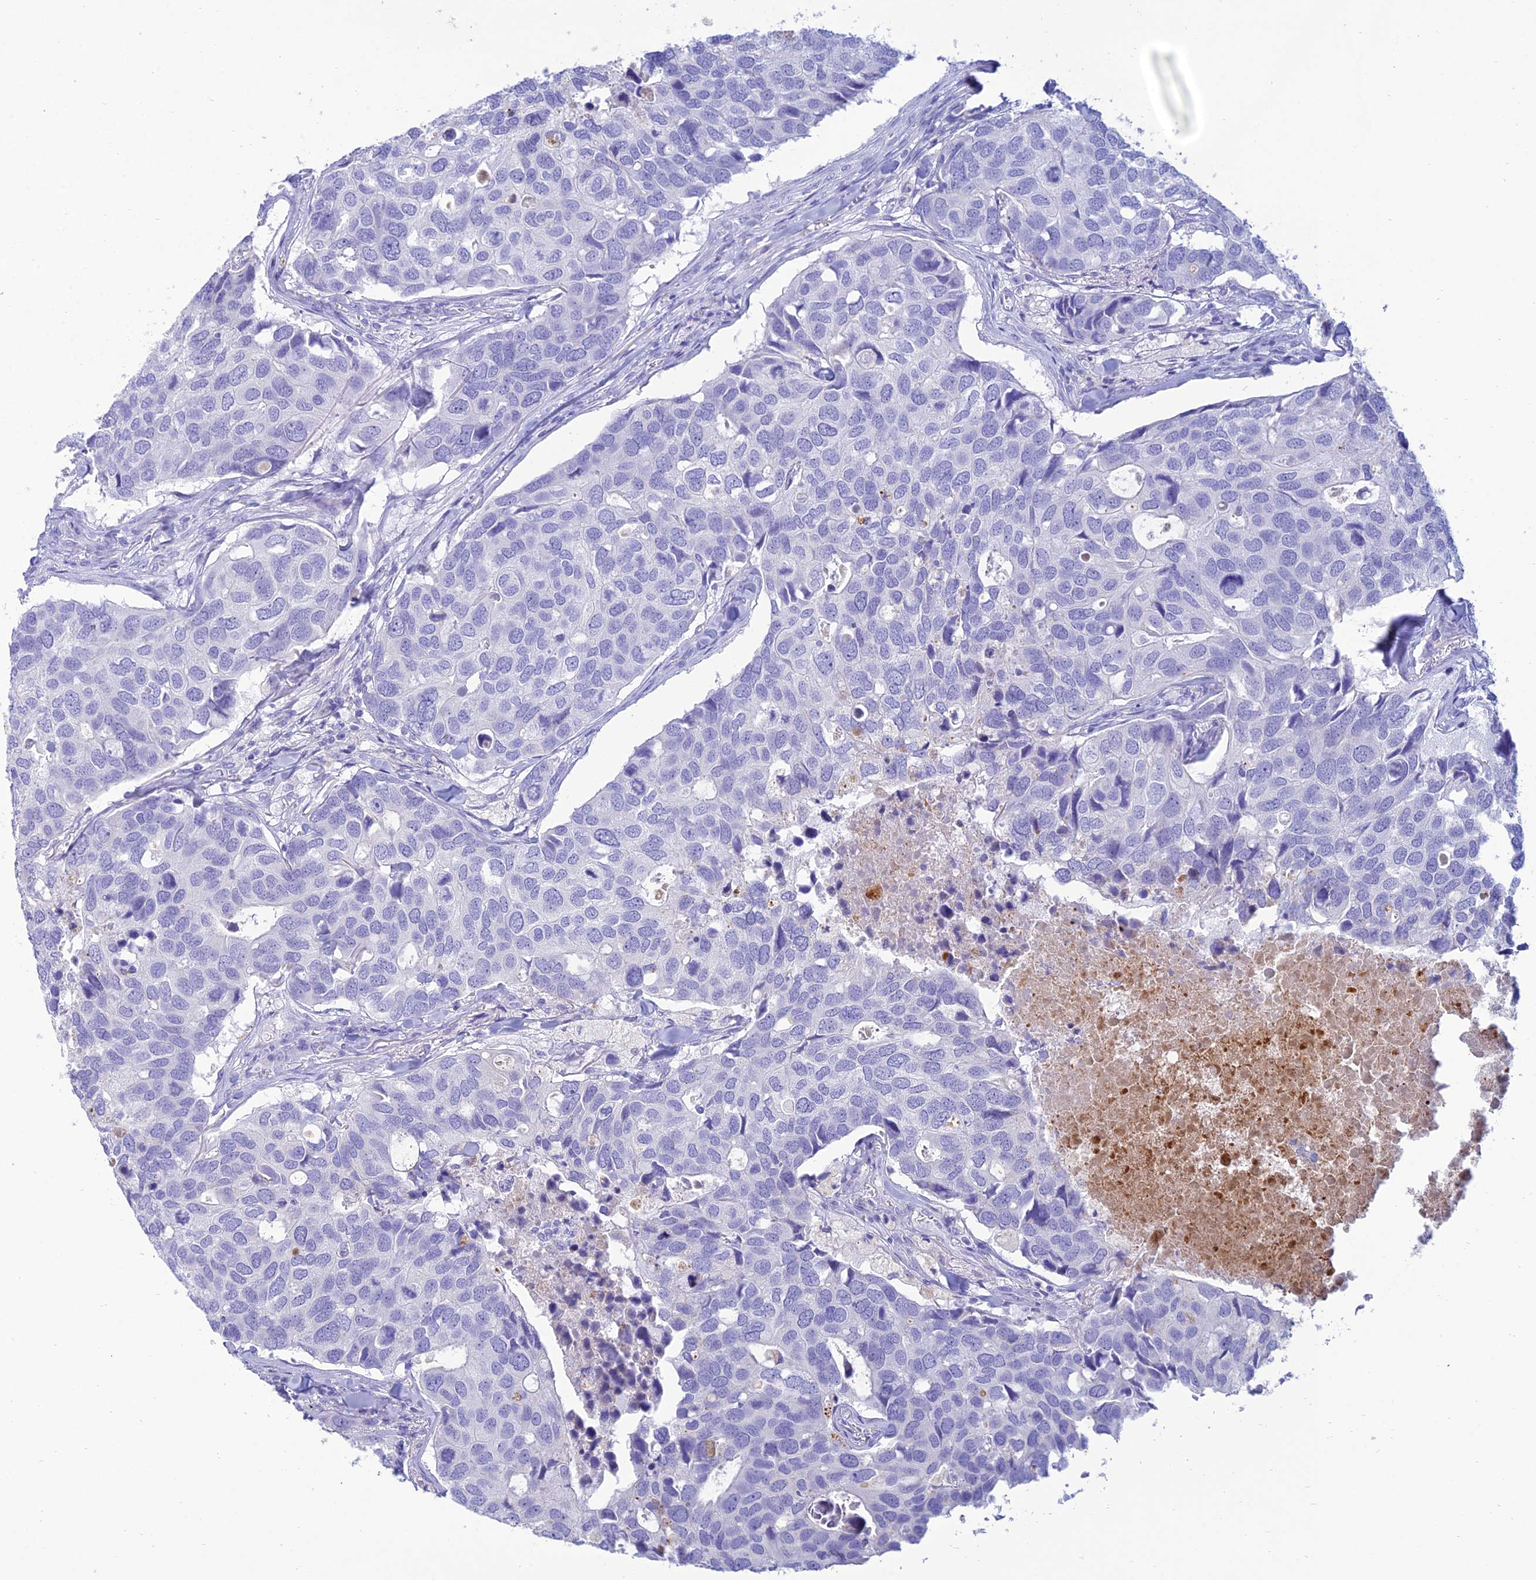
{"staining": {"intensity": "negative", "quantity": "none", "location": "none"}, "tissue": "breast cancer", "cell_type": "Tumor cells", "image_type": "cancer", "snomed": [{"axis": "morphology", "description": "Duct carcinoma"}, {"axis": "topography", "description": "Breast"}], "caption": "Immunohistochemistry of breast cancer reveals no staining in tumor cells.", "gene": "MAL2", "patient": {"sex": "female", "age": 83}}